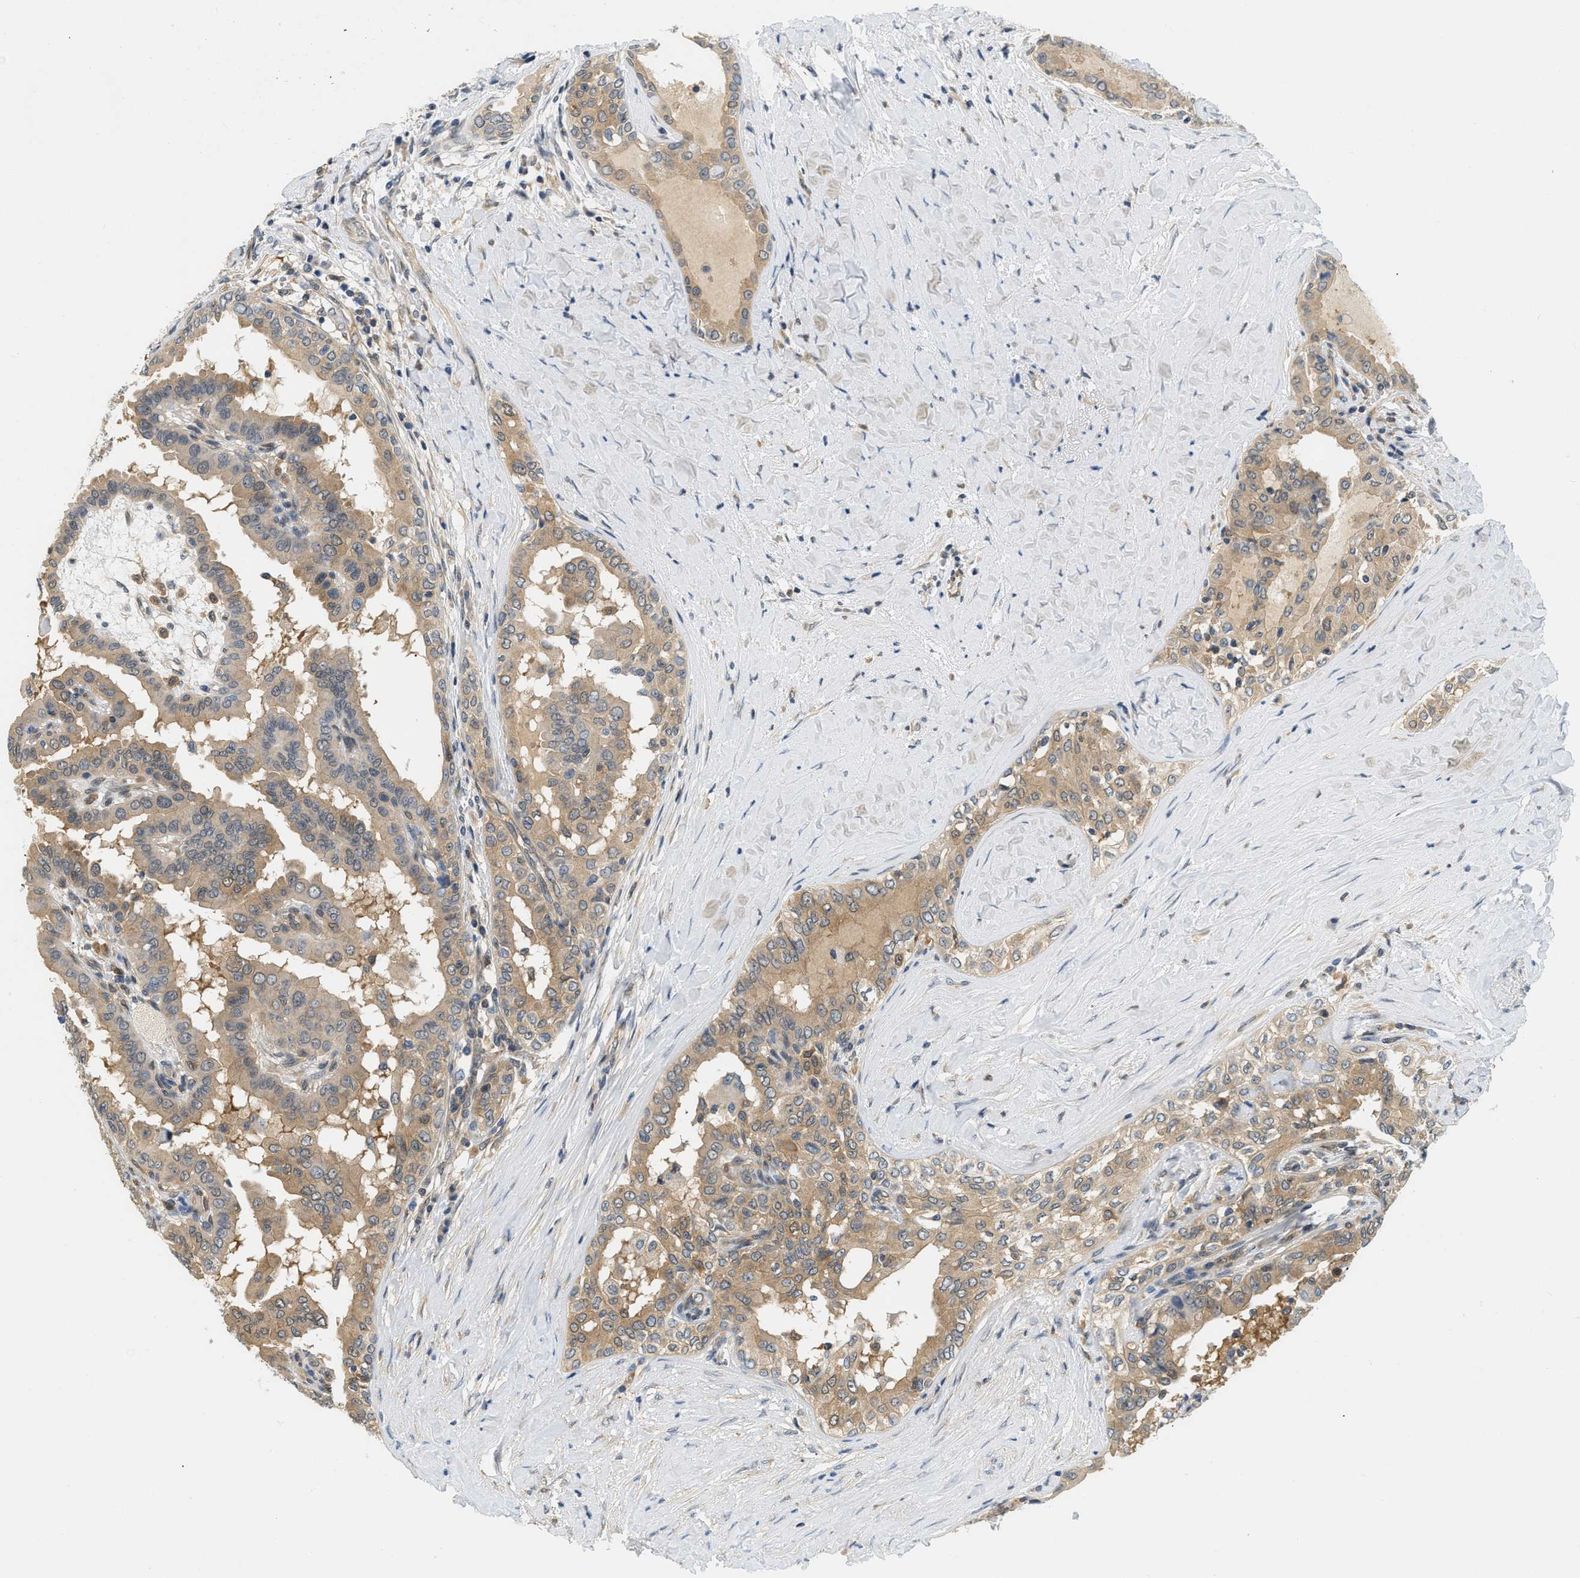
{"staining": {"intensity": "weak", "quantity": ">75%", "location": "cytoplasmic/membranous"}, "tissue": "thyroid cancer", "cell_type": "Tumor cells", "image_type": "cancer", "snomed": [{"axis": "morphology", "description": "Papillary adenocarcinoma, NOS"}, {"axis": "topography", "description": "Thyroid gland"}], "caption": "Human papillary adenocarcinoma (thyroid) stained for a protein (brown) exhibits weak cytoplasmic/membranous positive staining in about >75% of tumor cells.", "gene": "EIF4EBP2", "patient": {"sex": "male", "age": 33}}